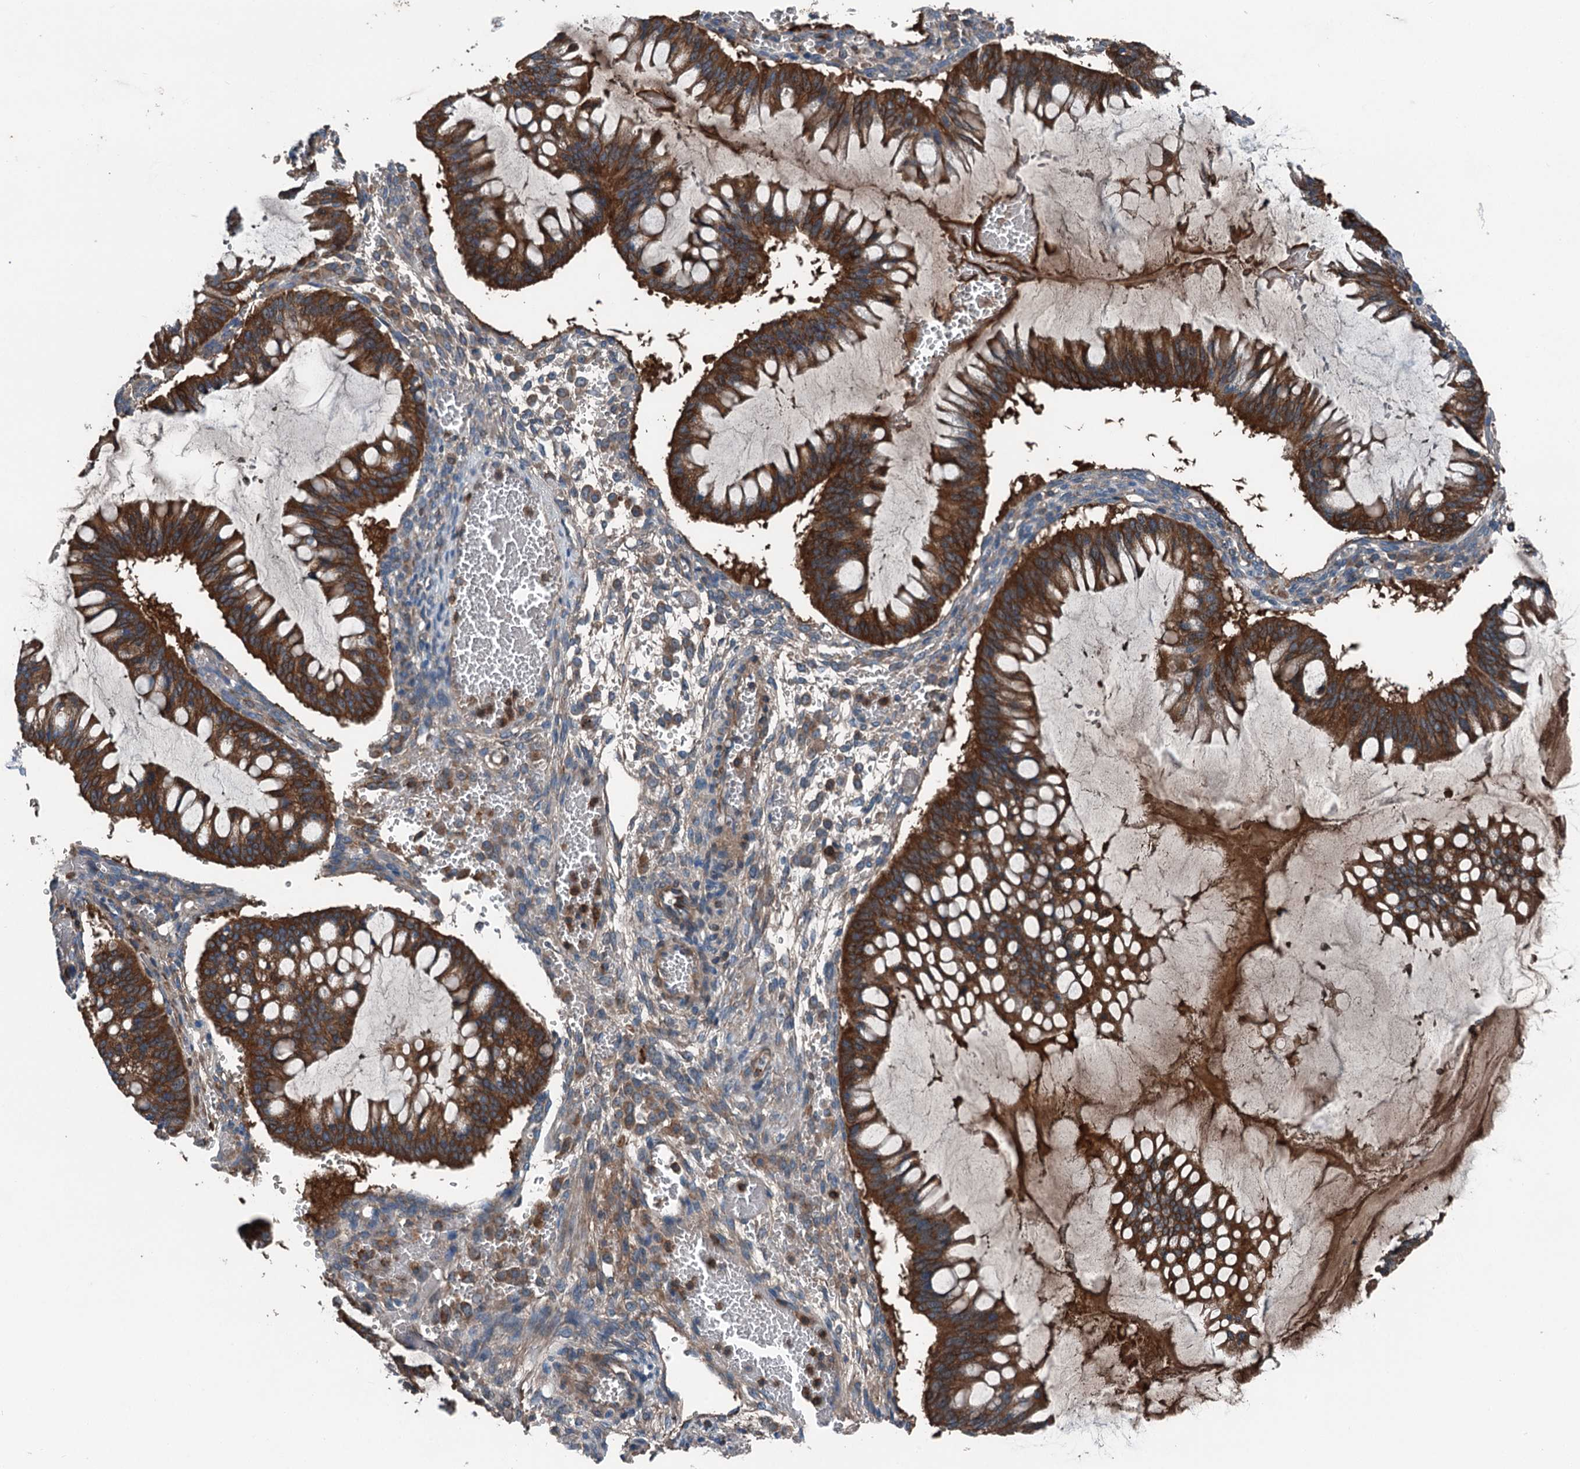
{"staining": {"intensity": "strong", "quantity": ">75%", "location": "cytoplasmic/membranous"}, "tissue": "ovarian cancer", "cell_type": "Tumor cells", "image_type": "cancer", "snomed": [{"axis": "morphology", "description": "Cystadenocarcinoma, mucinous, NOS"}, {"axis": "topography", "description": "Ovary"}], "caption": "Ovarian cancer (mucinous cystadenocarcinoma) was stained to show a protein in brown. There is high levels of strong cytoplasmic/membranous positivity in about >75% of tumor cells. (DAB IHC, brown staining for protein, blue staining for nuclei).", "gene": "PDSS1", "patient": {"sex": "female", "age": 73}}